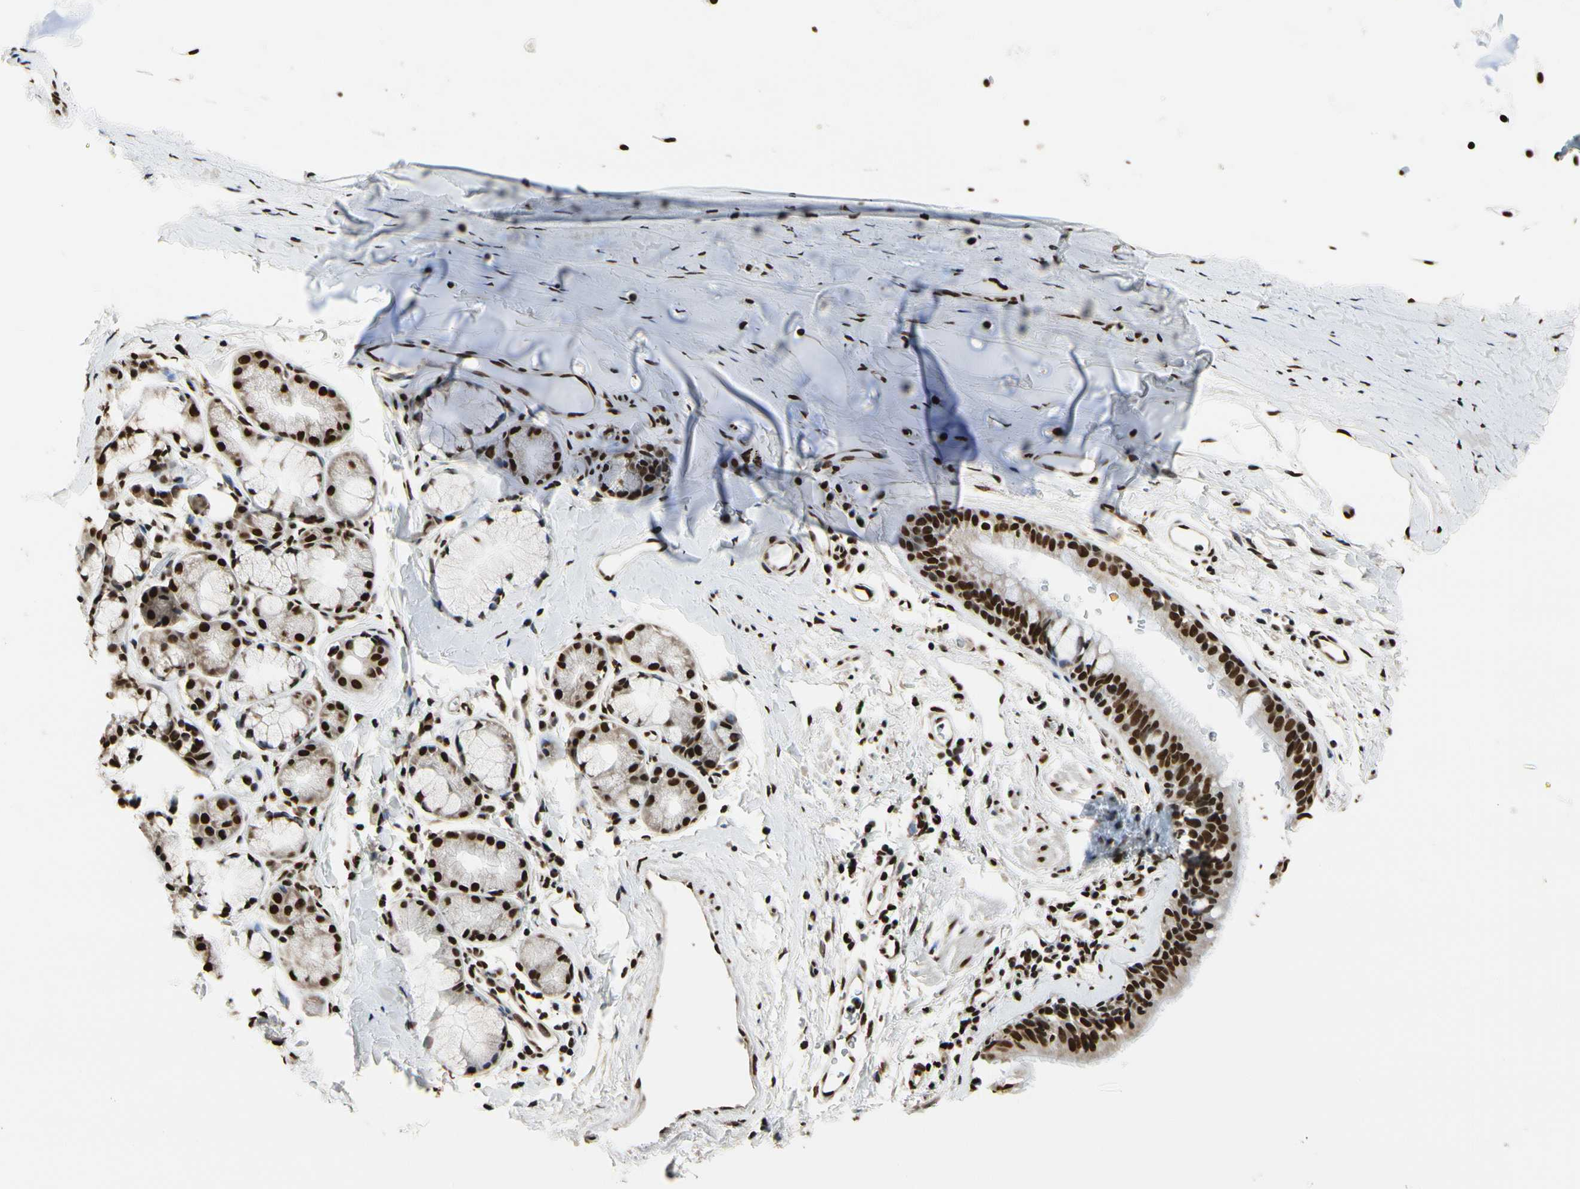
{"staining": {"intensity": "strong", "quantity": ">75%", "location": "nuclear"}, "tissue": "bronchus", "cell_type": "Respiratory epithelial cells", "image_type": "normal", "snomed": [{"axis": "morphology", "description": "Normal tissue, NOS"}, {"axis": "morphology", "description": "Malignant melanoma, Metastatic site"}, {"axis": "topography", "description": "Bronchus"}, {"axis": "topography", "description": "Lung"}], "caption": "High-magnification brightfield microscopy of unremarkable bronchus stained with DAB (brown) and counterstained with hematoxylin (blue). respiratory epithelial cells exhibit strong nuclear expression is seen in about>75% of cells.", "gene": "HNRNPK", "patient": {"sex": "male", "age": 64}}